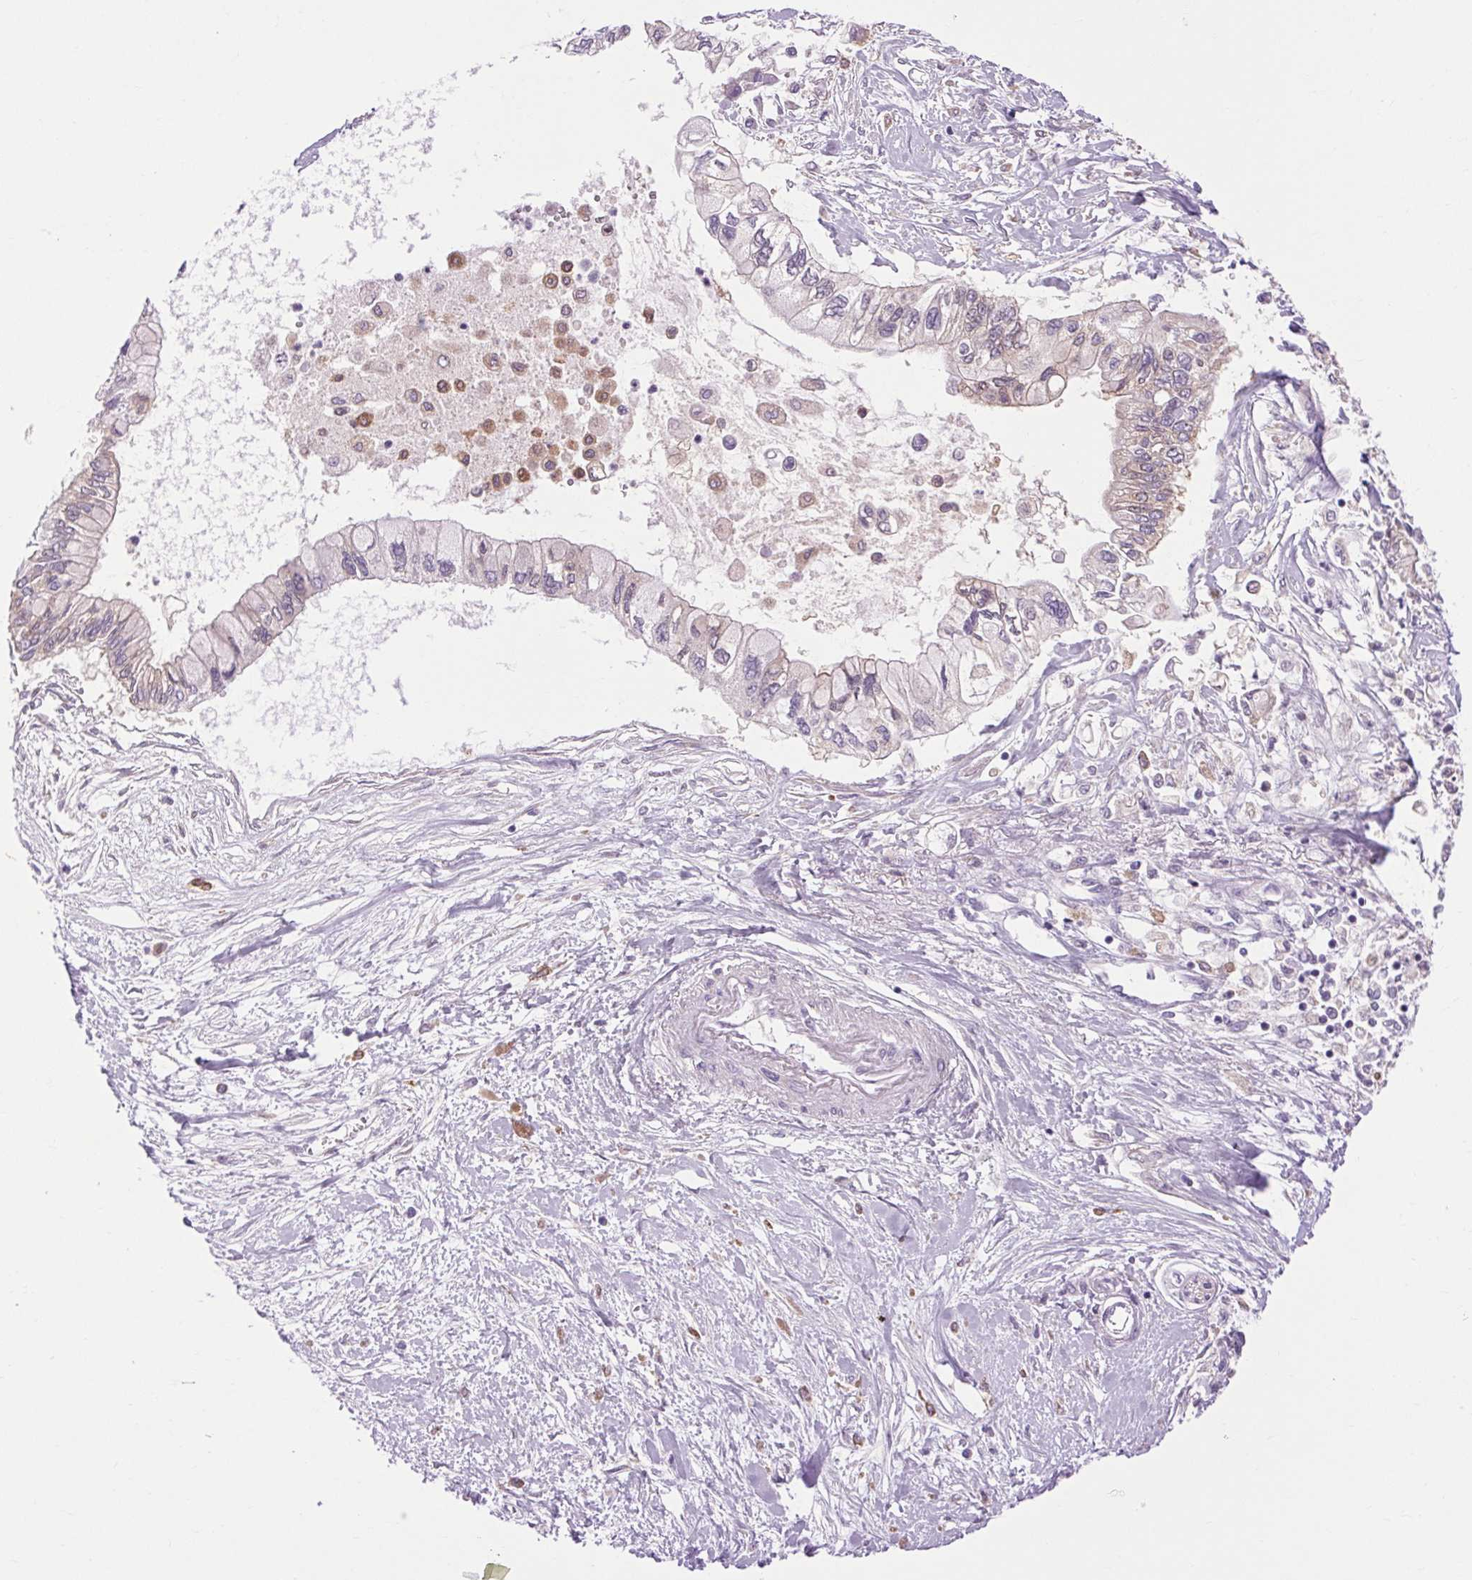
{"staining": {"intensity": "negative", "quantity": "none", "location": "none"}, "tissue": "pancreatic cancer", "cell_type": "Tumor cells", "image_type": "cancer", "snomed": [{"axis": "morphology", "description": "Adenocarcinoma, NOS"}, {"axis": "topography", "description": "Pancreas"}], "caption": "Immunohistochemistry of adenocarcinoma (pancreatic) displays no expression in tumor cells.", "gene": "SOWAHC", "patient": {"sex": "female", "age": 77}}